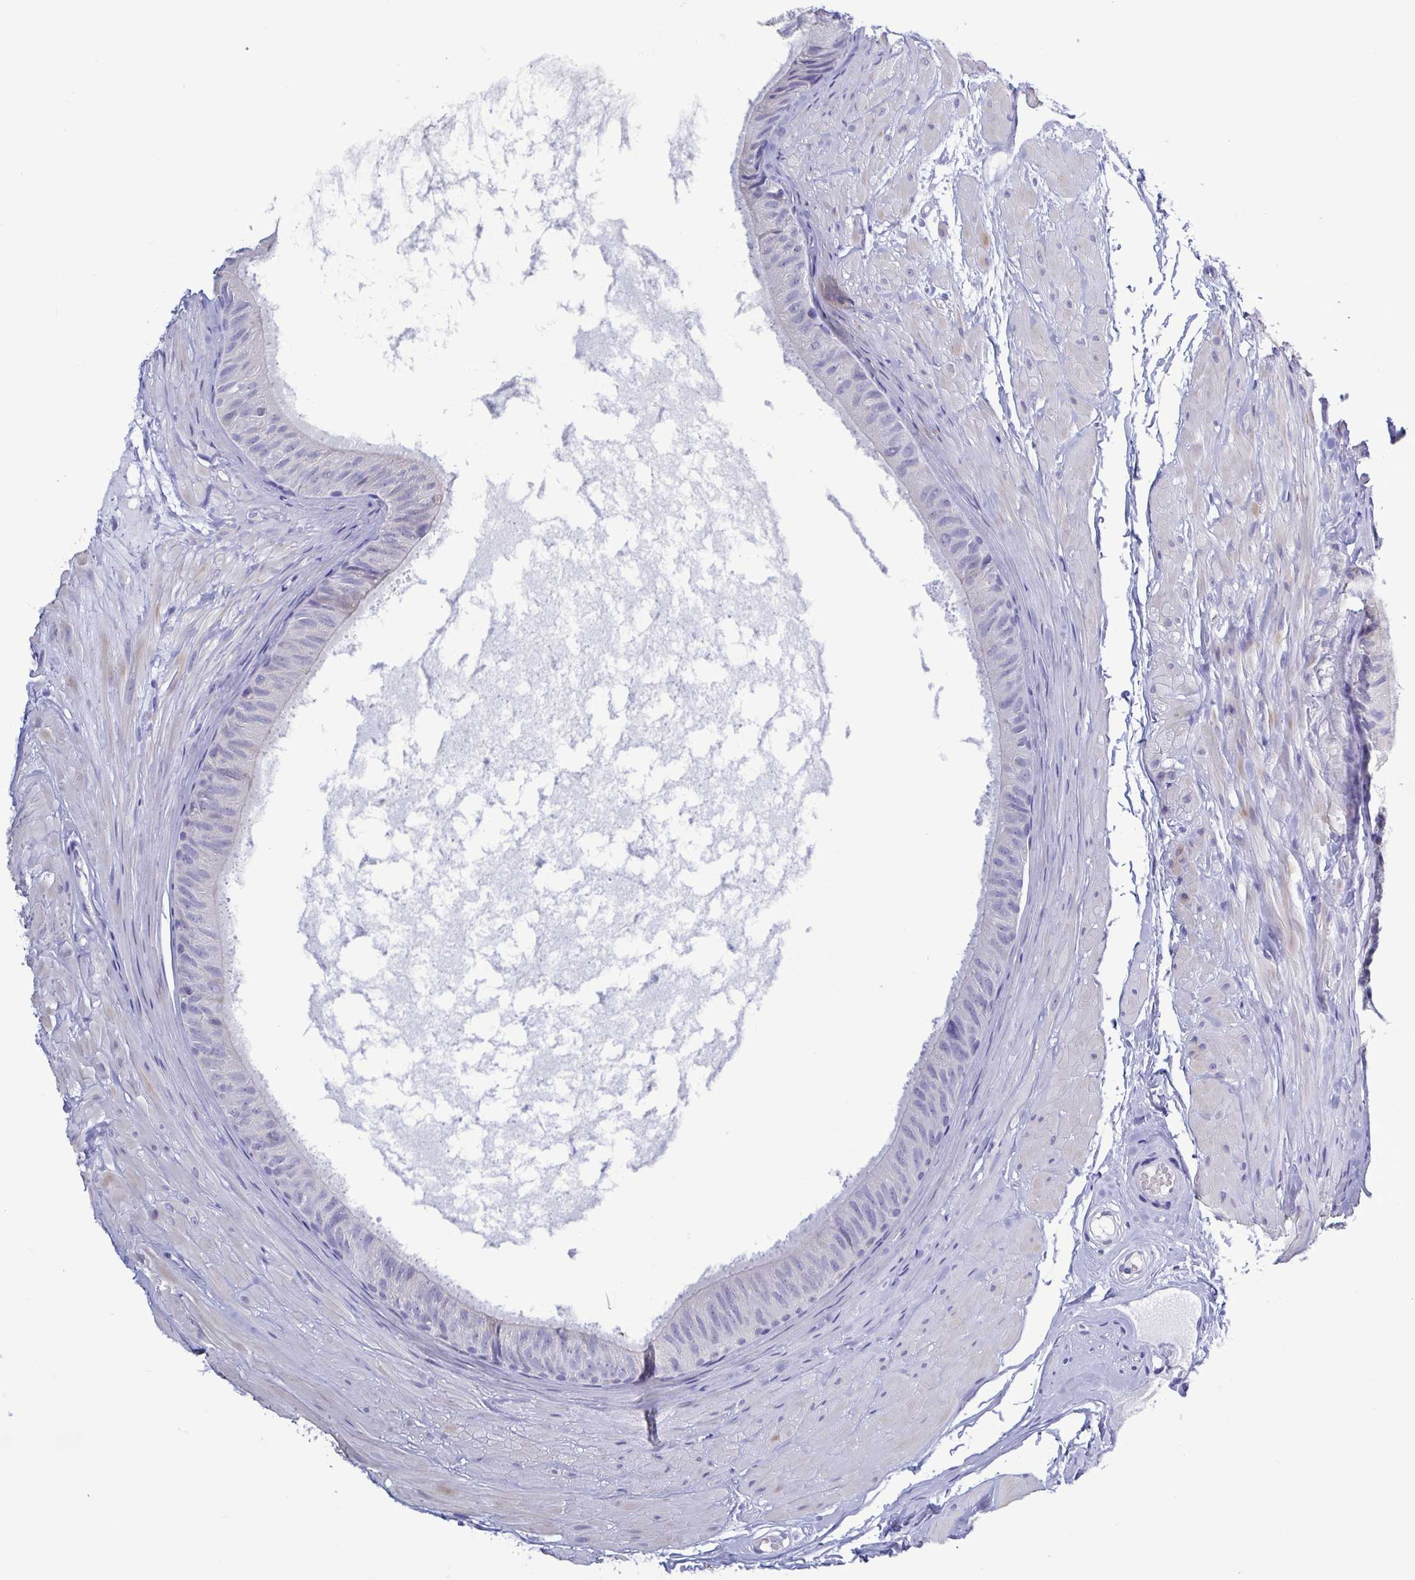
{"staining": {"intensity": "negative", "quantity": "none", "location": "none"}, "tissue": "epididymis", "cell_type": "Glandular cells", "image_type": "normal", "snomed": [{"axis": "morphology", "description": "Normal tissue, NOS"}, {"axis": "topography", "description": "Epididymis"}], "caption": "IHC of benign epididymis exhibits no staining in glandular cells.", "gene": "TEX12", "patient": {"sex": "male", "age": 33}}